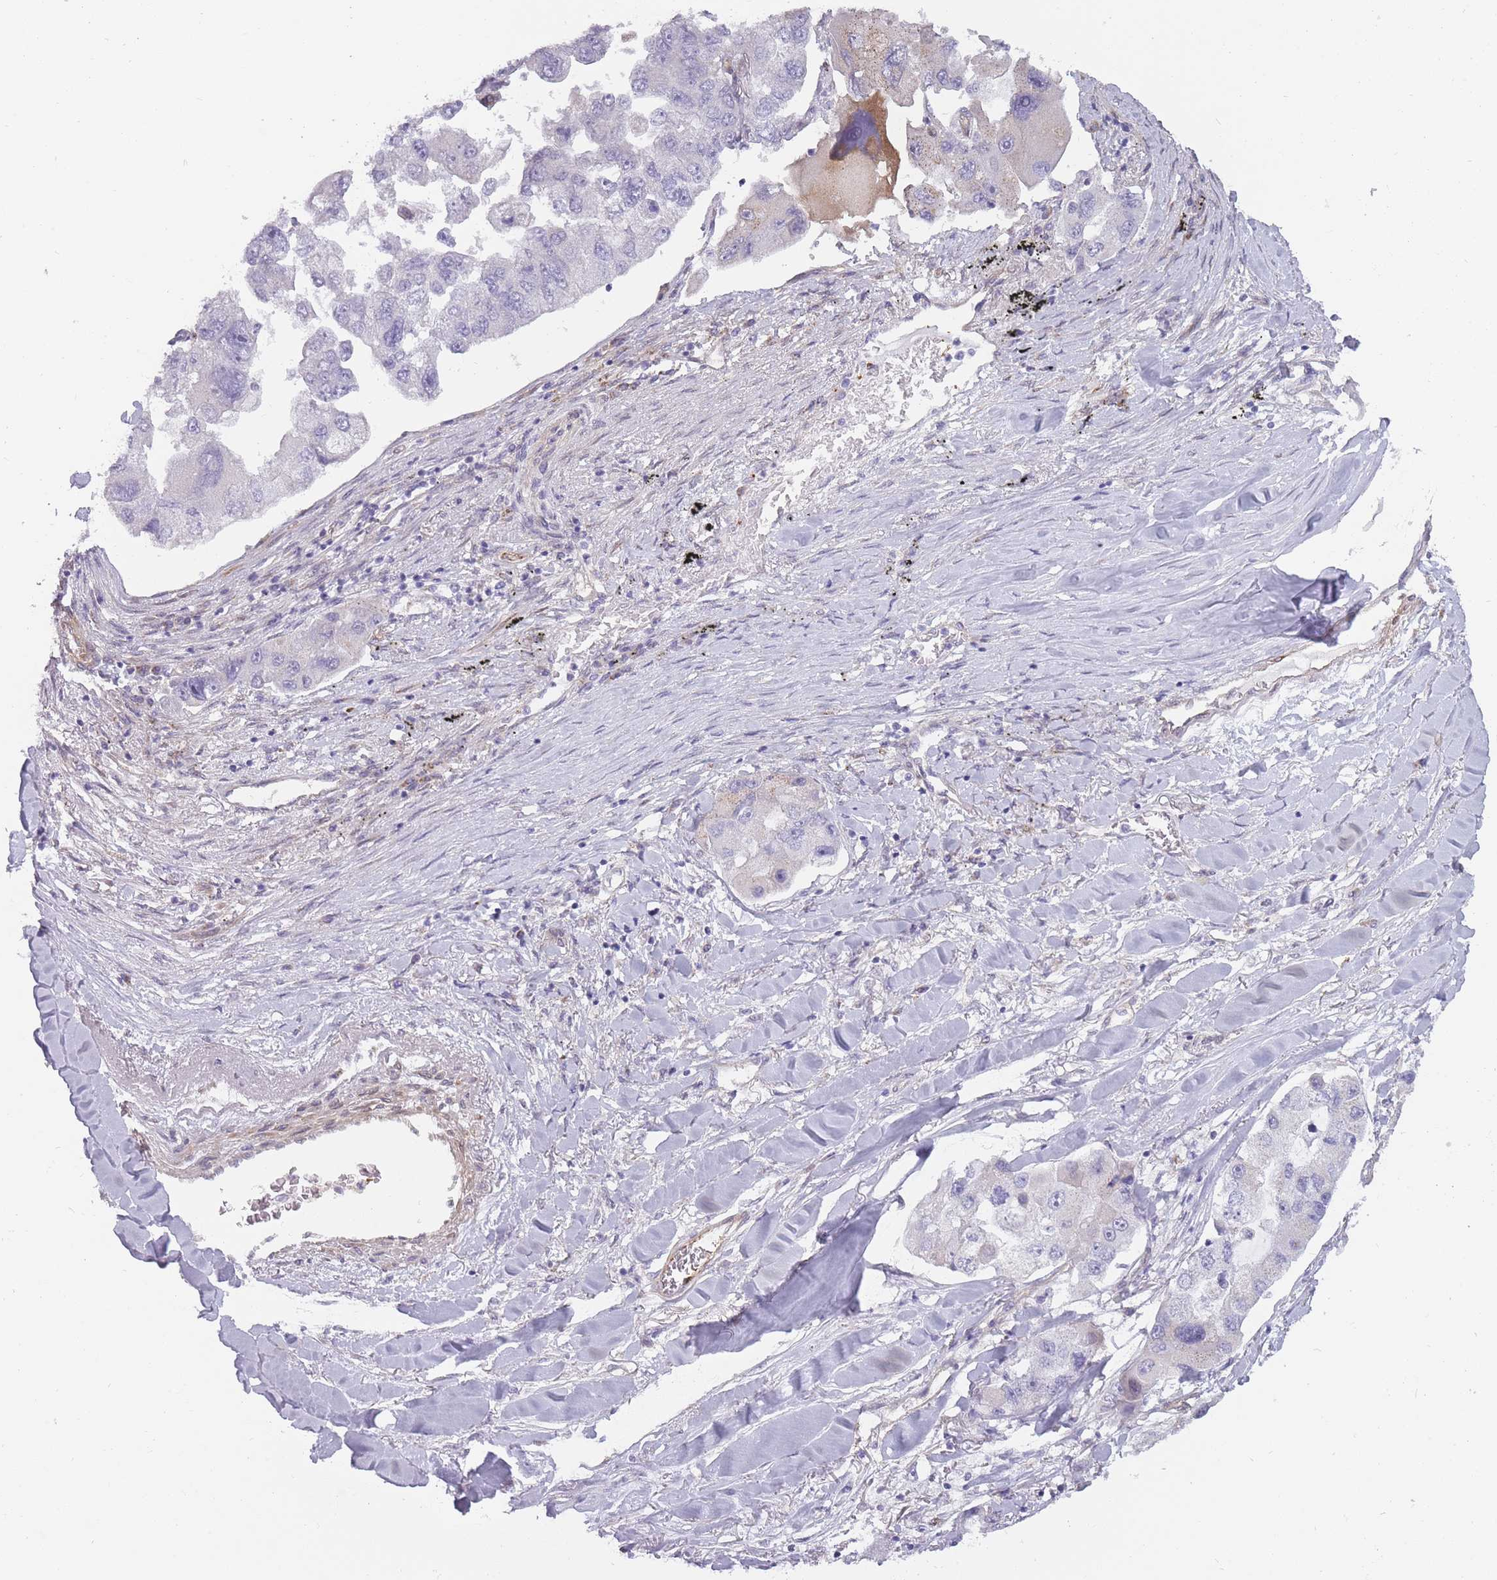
{"staining": {"intensity": "negative", "quantity": "none", "location": "none"}, "tissue": "lung cancer", "cell_type": "Tumor cells", "image_type": "cancer", "snomed": [{"axis": "morphology", "description": "Adenocarcinoma, NOS"}, {"axis": "topography", "description": "Lung"}], "caption": "Lung cancer stained for a protein using immunohistochemistry shows no staining tumor cells.", "gene": "PGRMC2", "patient": {"sex": "female", "age": 54}}